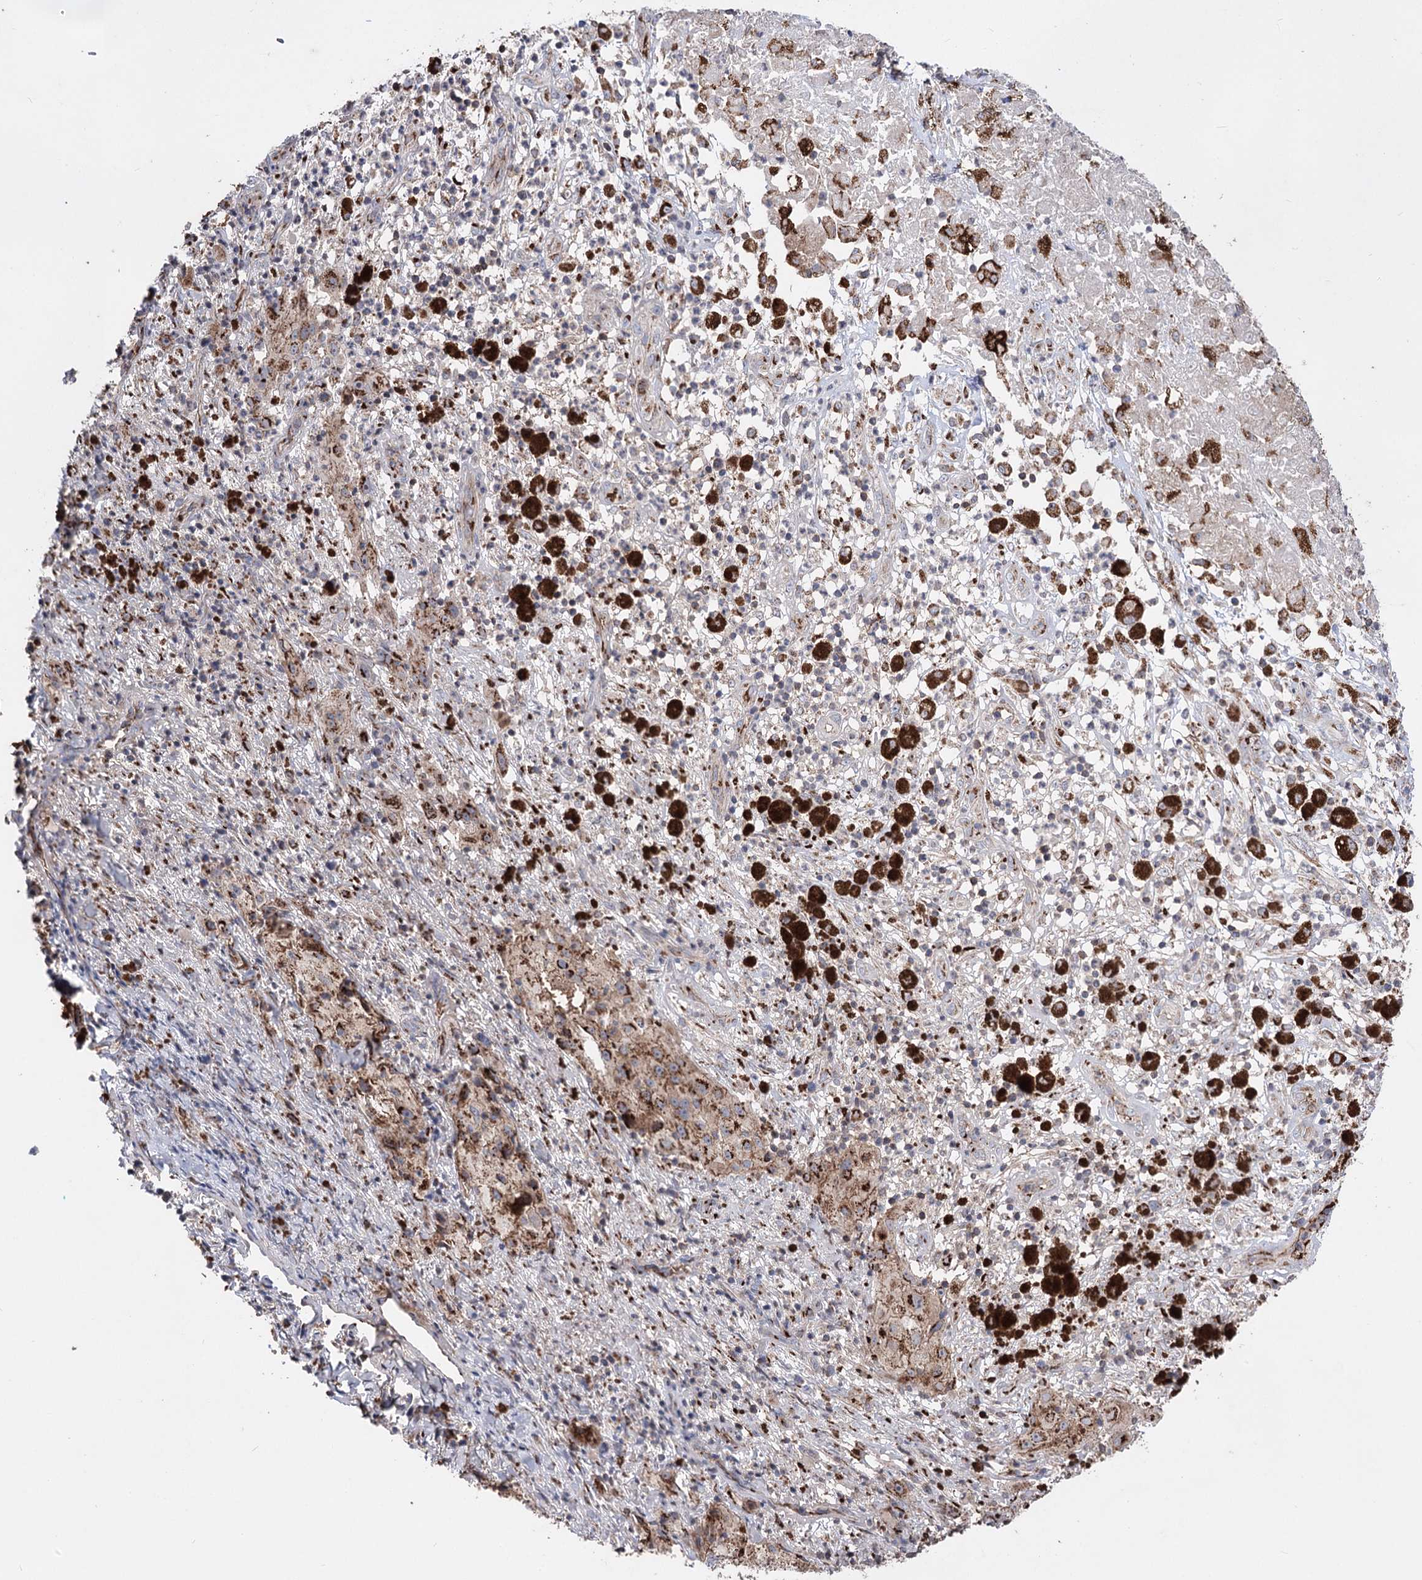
{"staining": {"intensity": "moderate", "quantity": ">75%", "location": "cytoplasmic/membranous"}, "tissue": "melanoma", "cell_type": "Tumor cells", "image_type": "cancer", "snomed": [{"axis": "morphology", "description": "Necrosis, NOS"}, {"axis": "morphology", "description": "Malignant melanoma, NOS"}, {"axis": "topography", "description": "Skin"}], "caption": "Tumor cells exhibit medium levels of moderate cytoplasmic/membranous expression in approximately >75% of cells in malignant melanoma.", "gene": "ARHGAP20", "patient": {"sex": "female", "age": 87}}